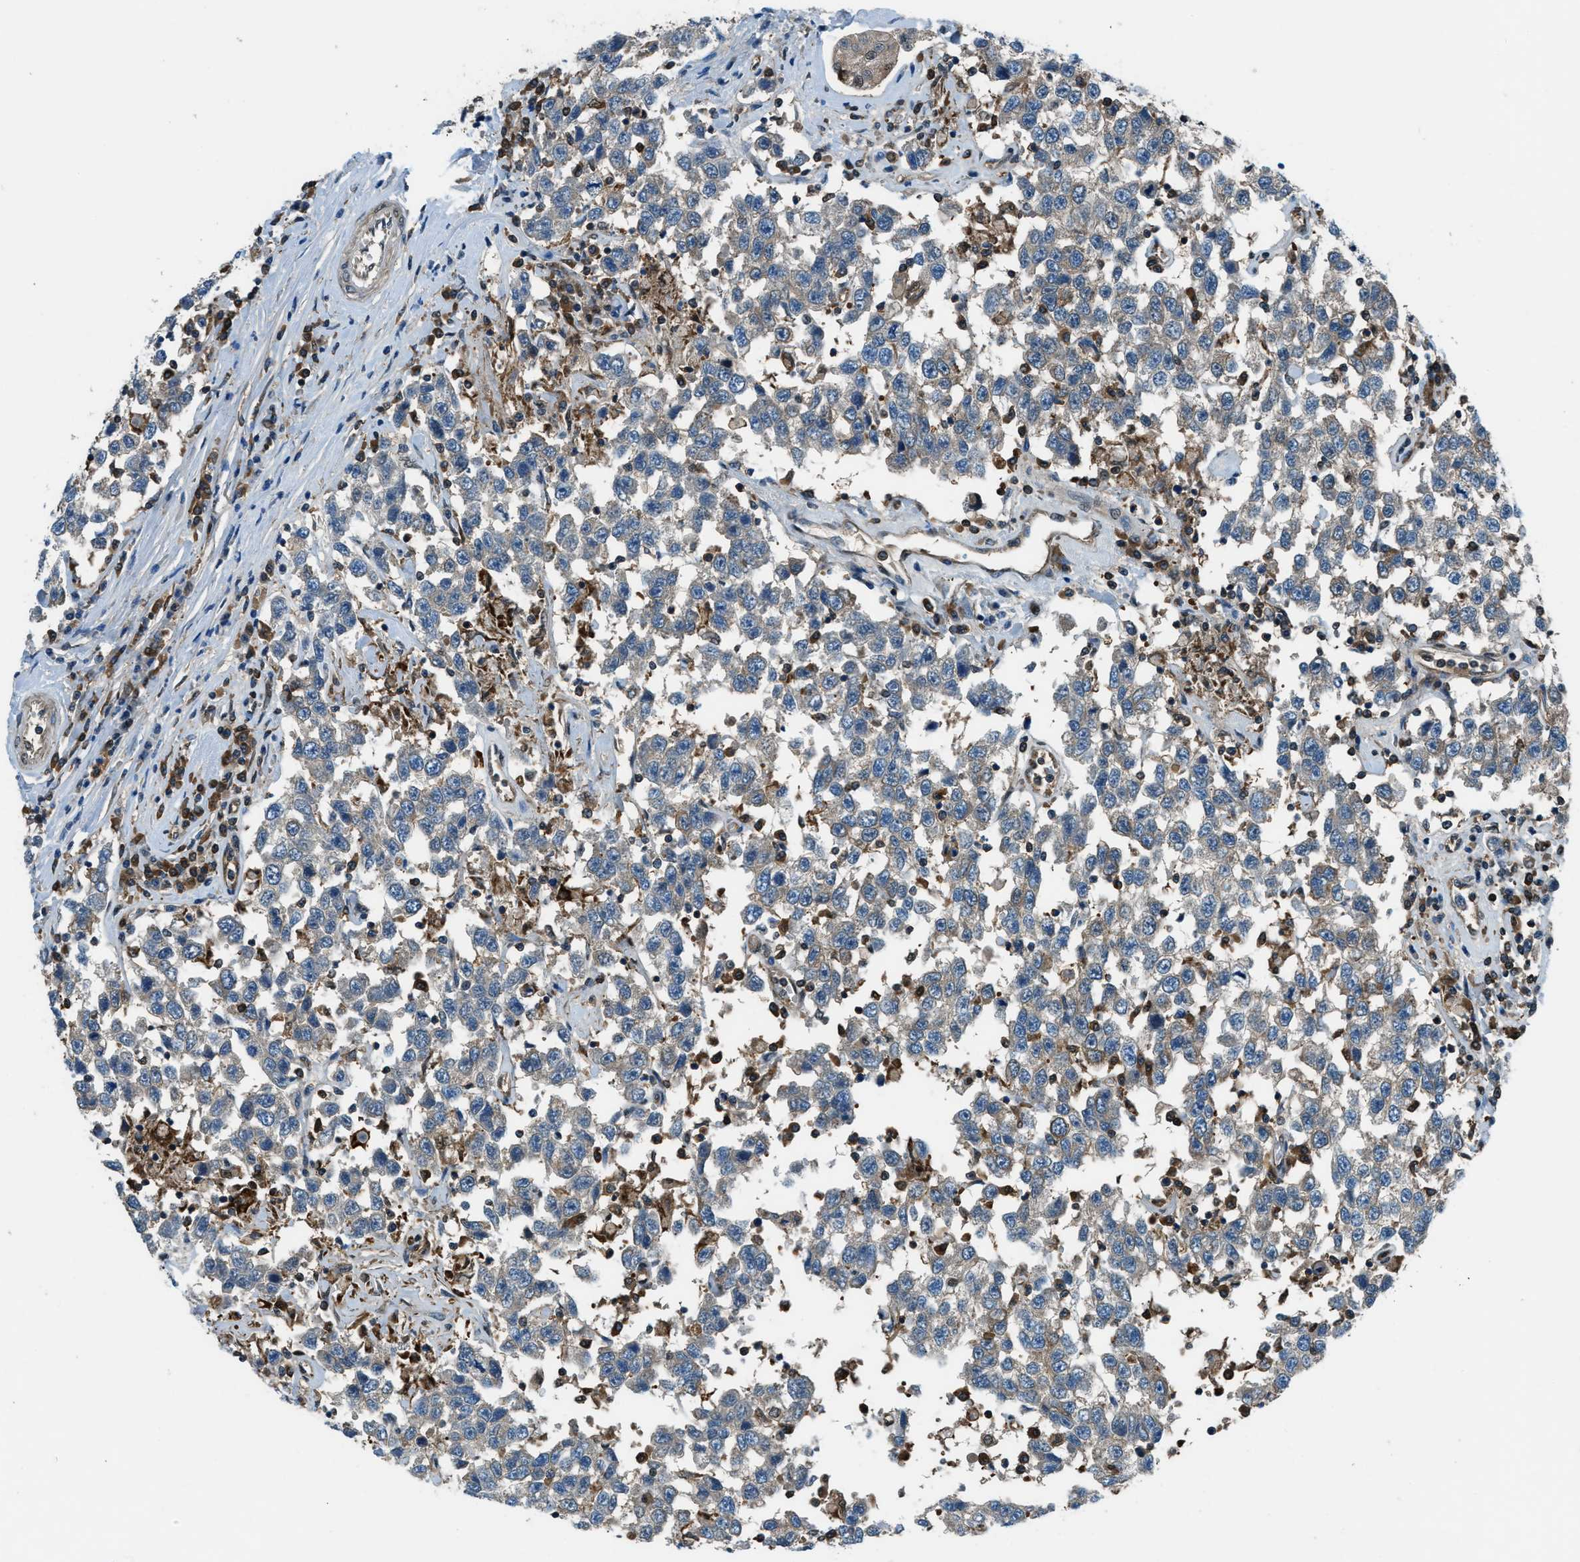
{"staining": {"intensity": "weak", "quantity": "<25%", "location": "cytoplasmic/membranous"}, "tissue": "testis cancer", "cell_type": "Tumor cells", "image_type": "cancer", "snomed": [{"axis": "morphology", "description": "Seminoma, NOS"}, {"axis": "topography", "description": "Testis"}], "caption": "Seminoma (testis) was stained to show a protein in brown. There is no significant positivity in tumor cells.", "gene": "HEBP2", "patient": {"sex": "male", "age": 41}}